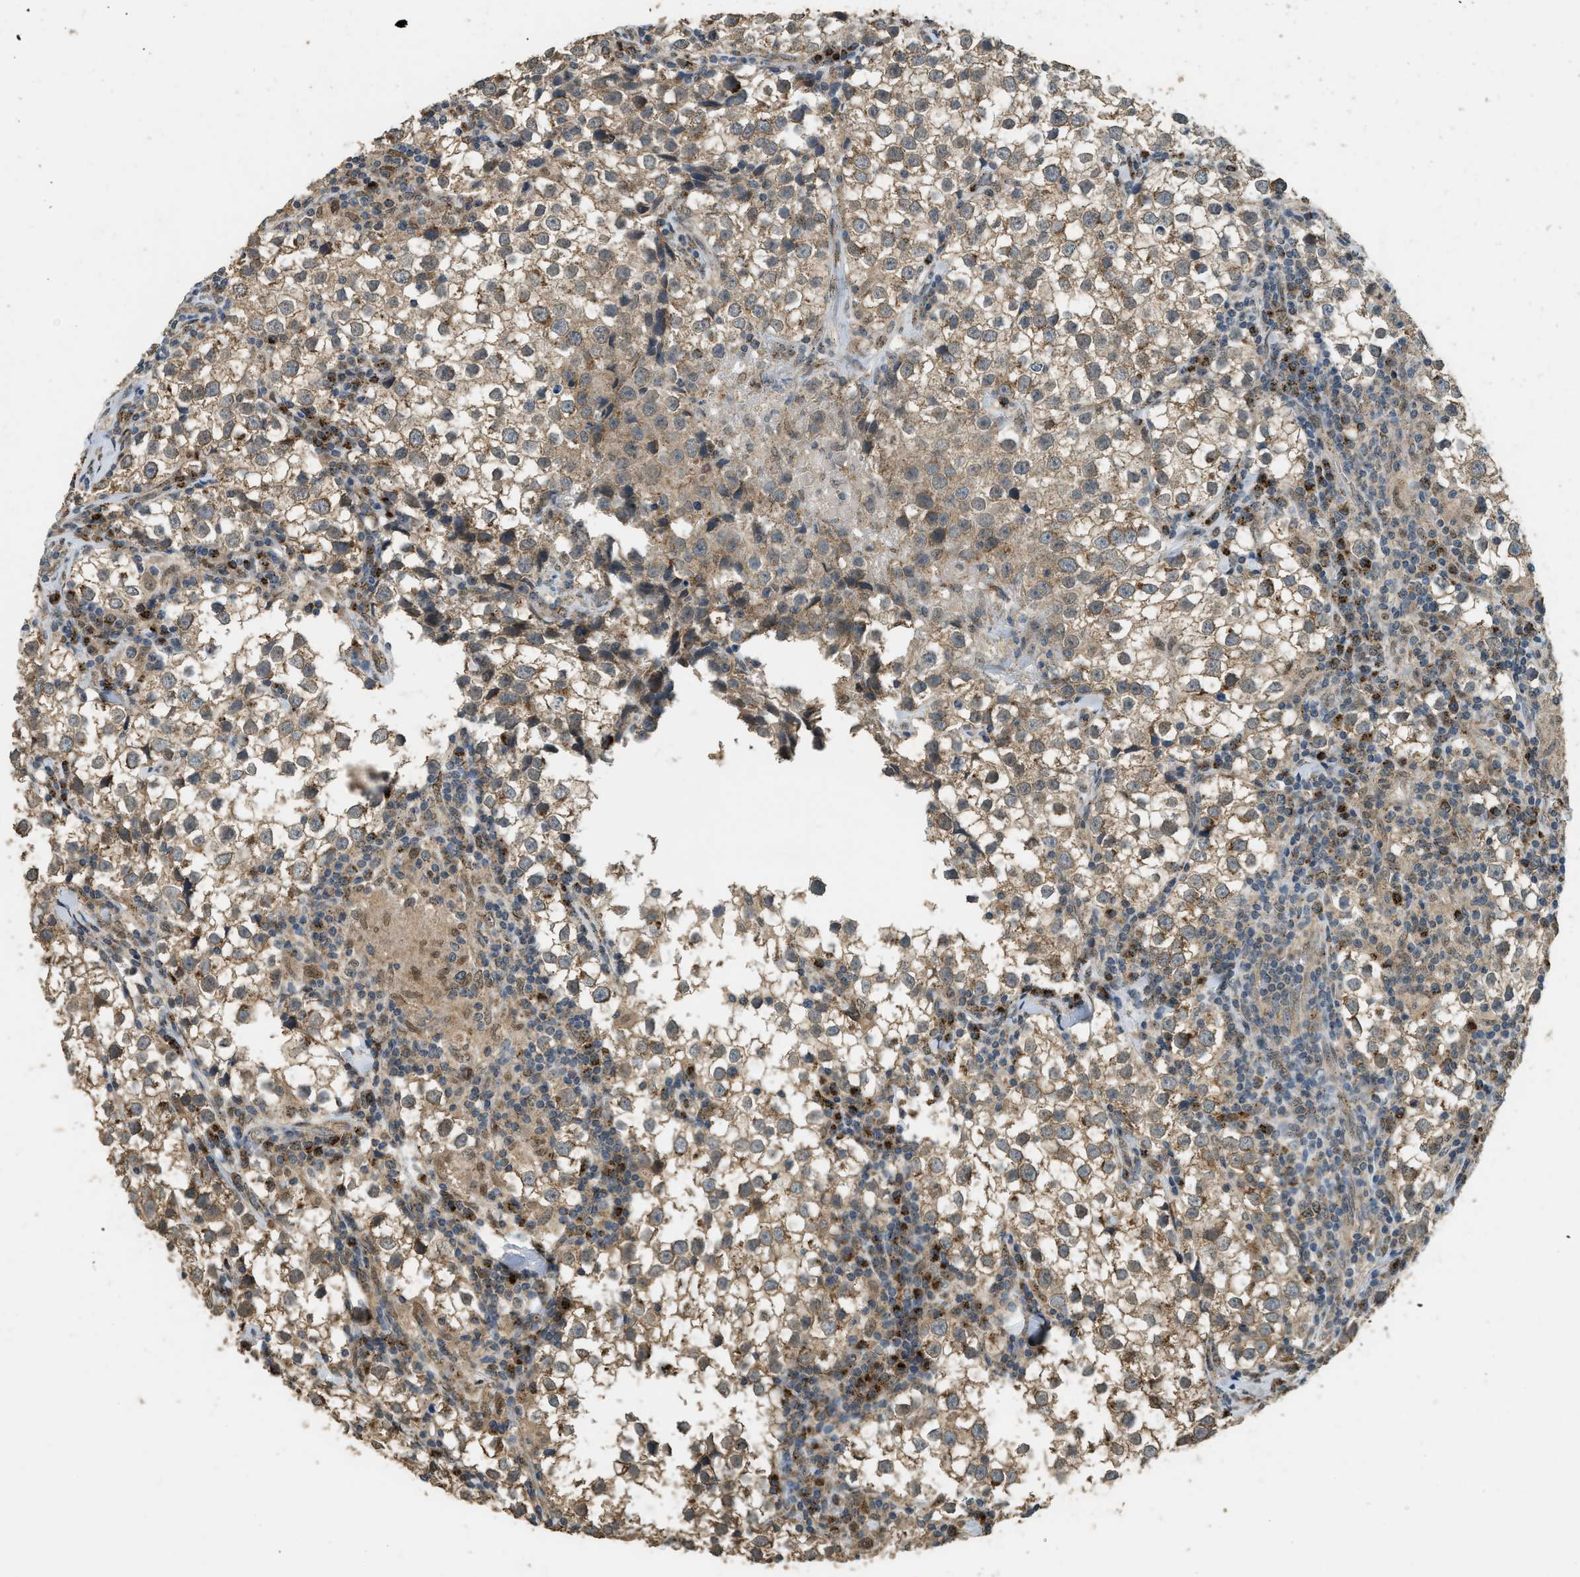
{"staining": {"intensity": "moderate", "quantity": ">75%", "location": "cytoplasmic/membranous"}, "tissue": "testis cancer", "cell_type": "Tumor cells", "image_type": "cancer", "snomed": [{"axis": "morphology", "description": "Seminoma, NOS"}, {"axis": "morphology", "description": "Carcinoma, Embryonal, NOS"}, {"axis": "topography", "description": "Testis"}], "caption": "A histopathology image of human testis cancer (embryonal carcinoma) stained for a protein demonstrates moderate cytoplasmic/membranous brown staining in tumor cells.", "gene": "IPO7", "patient": {"sex": "male", "age": 36}}